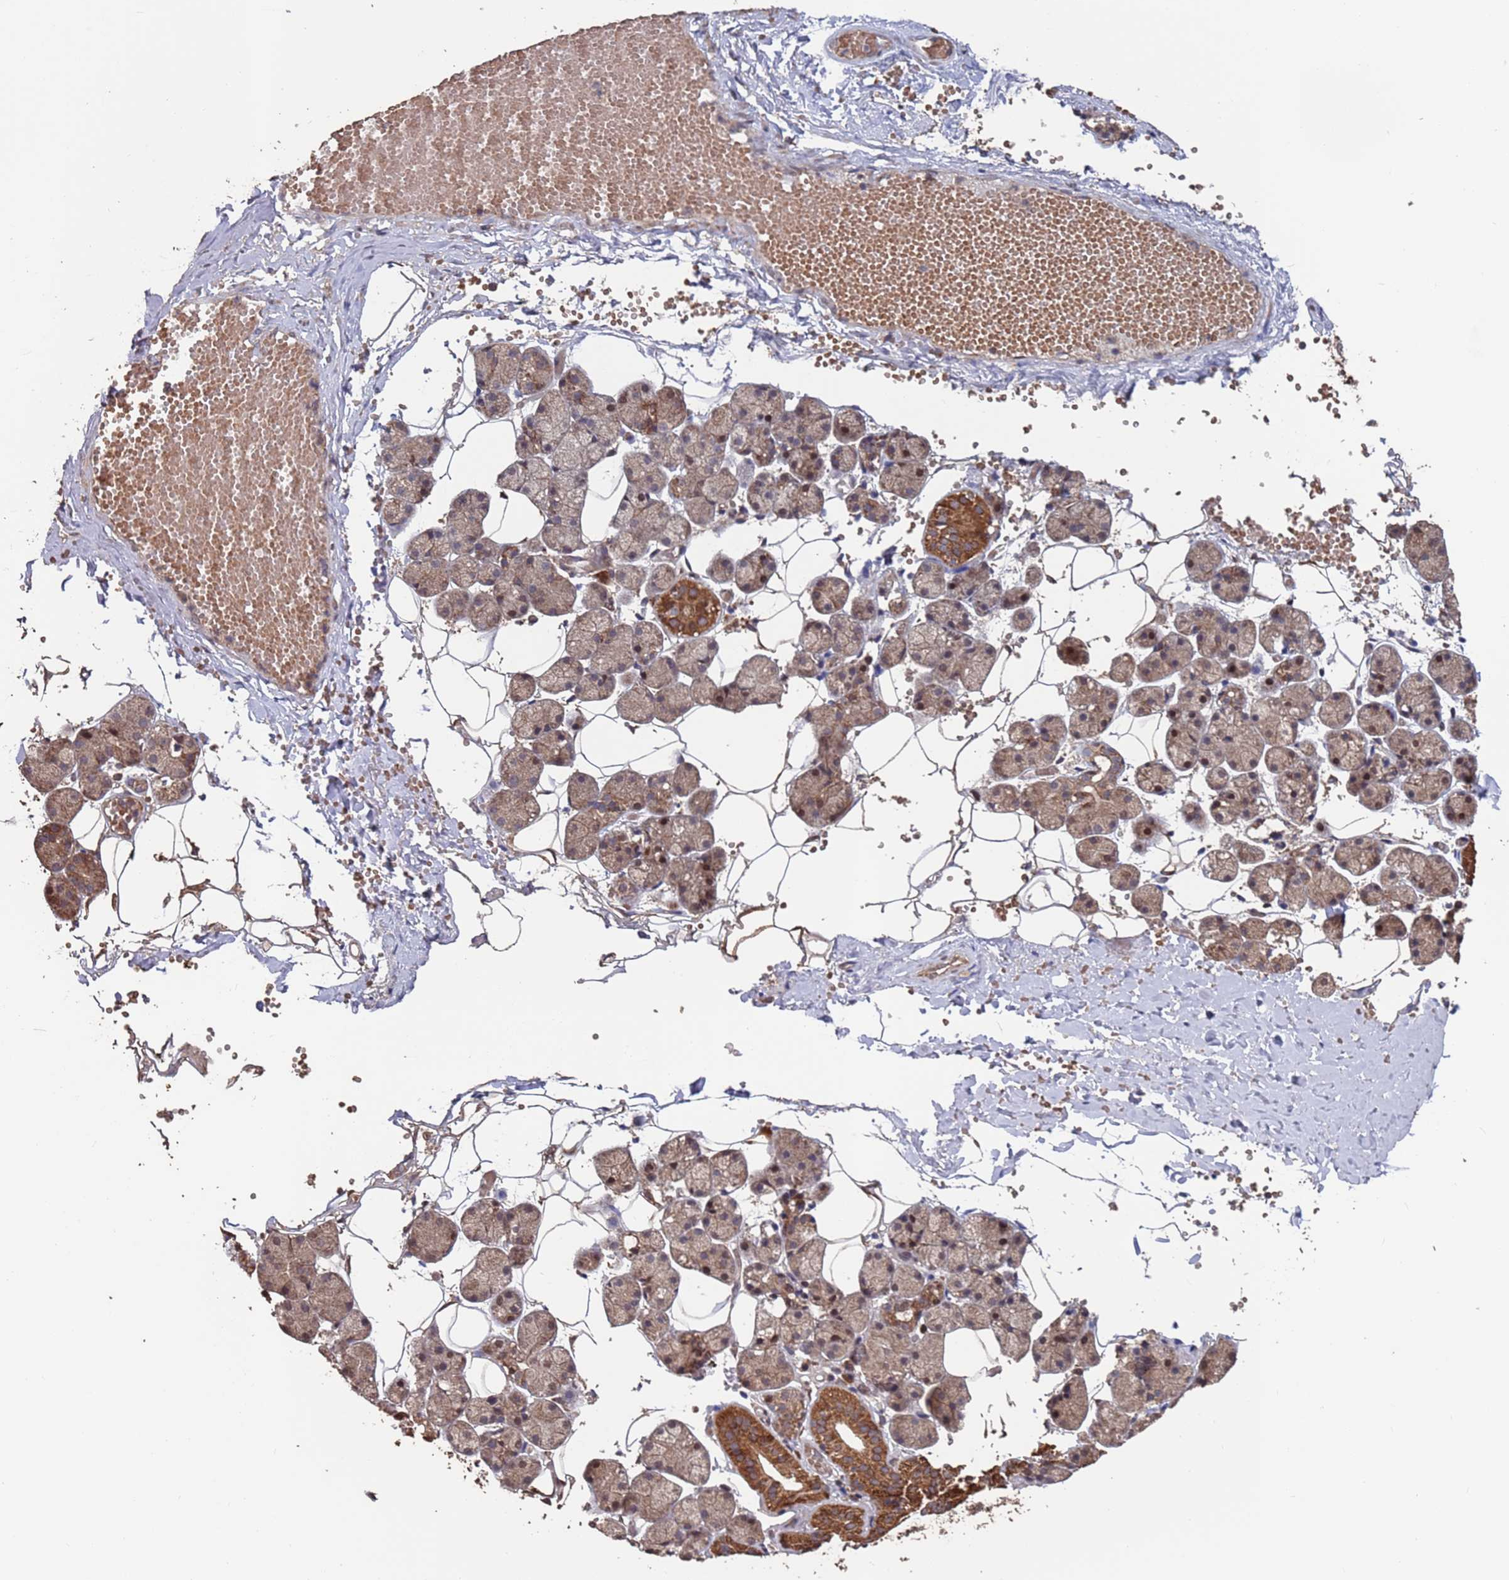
{"staining": {"intensity": "moderate", "quantity": "25%-75%", "location": "cytoplasmic/membranous"}, "tissue": "salivary gland", "cell_type": "Glandular cells", "image_type": "normal", "snomed": [{"axis": "morphology", "description": "Normal tissue, NOS"}, {"axis": "topography", "description": "Salivary gland"}], "caption": "Benign salivary gland was stained to show a protein in brown. There is medium levels of moderate cytoplasmic/membranous positivity in about 25%-75% of glandular cells. The protein is shown in brown color, while the nuclei are stained blue.", "gene": "PRR7", "patient": {"sex": "female", "age": 33}}